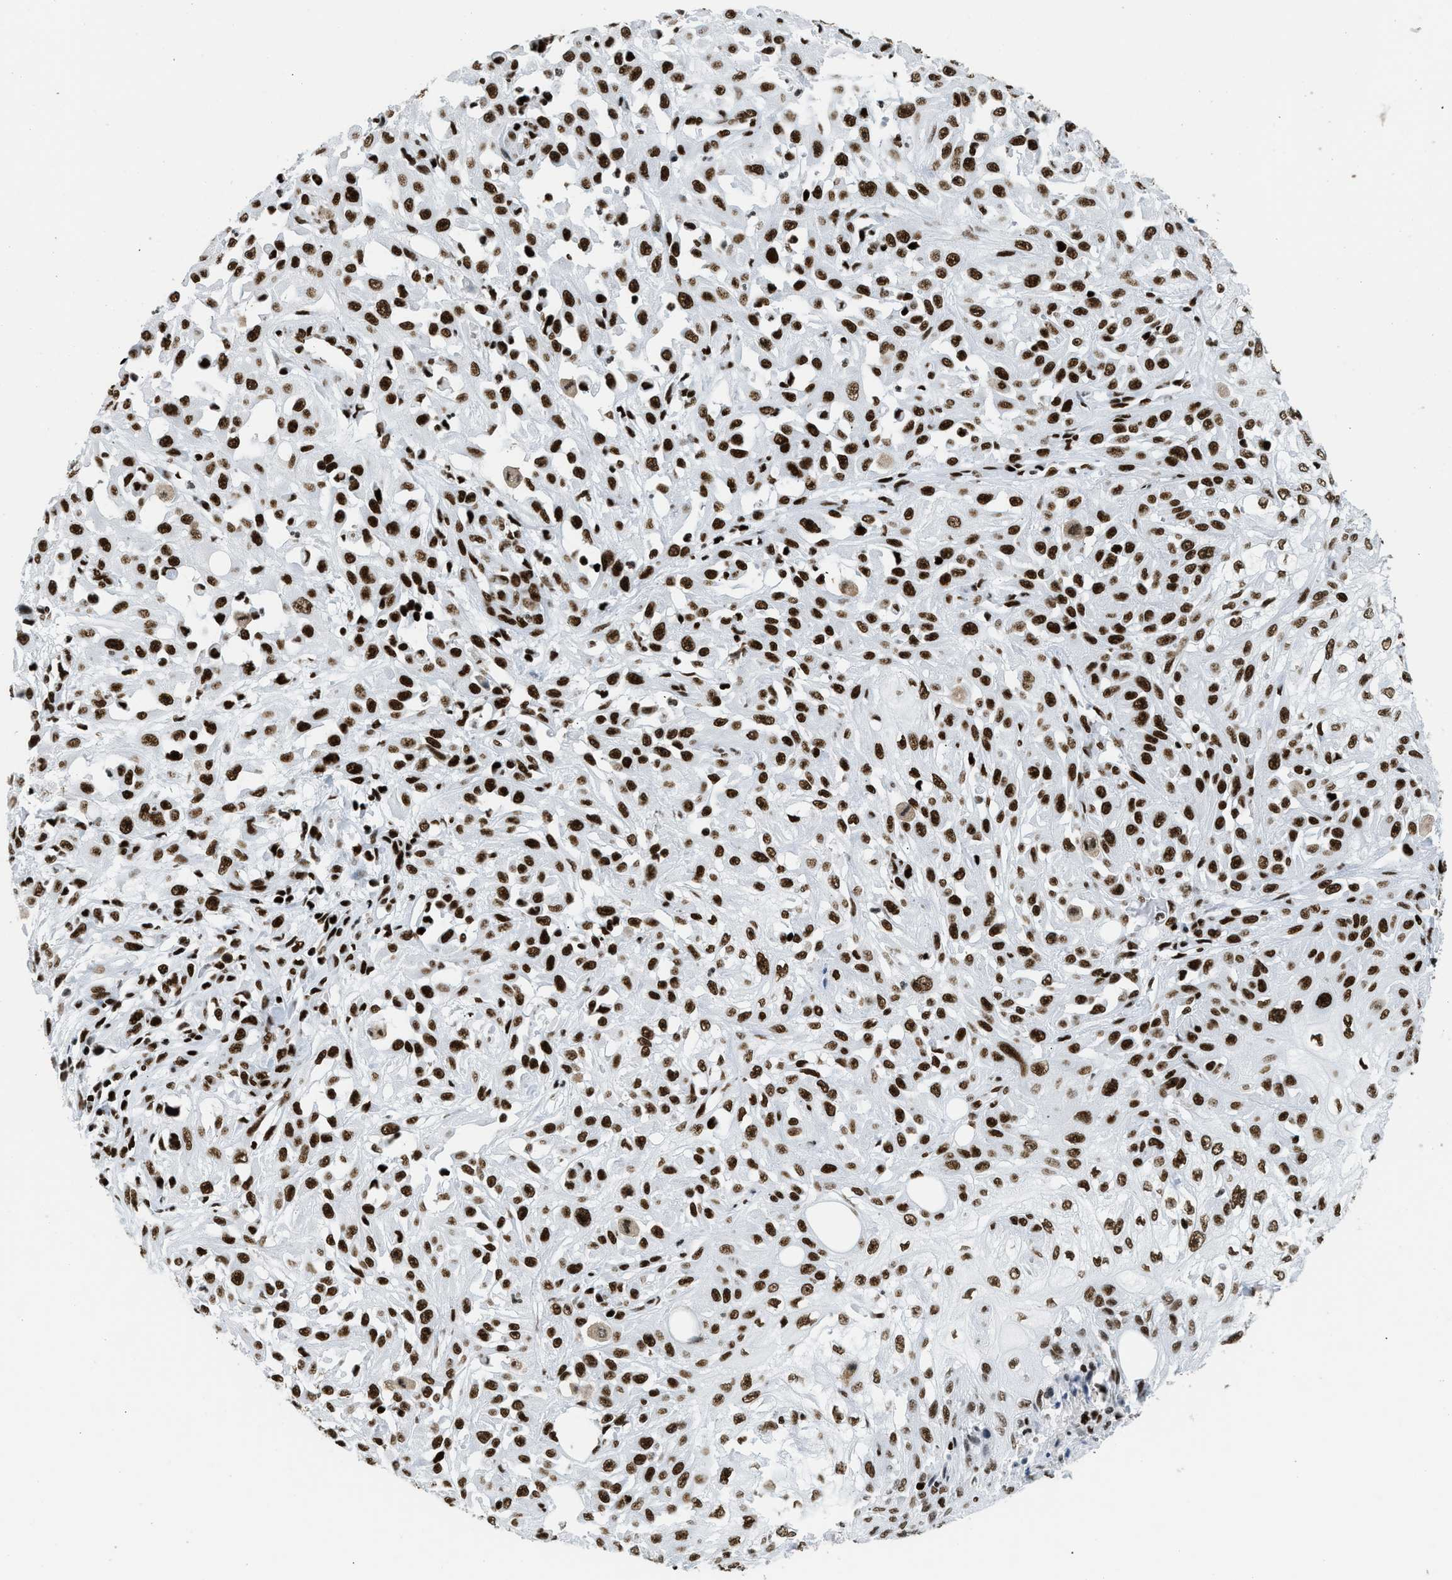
{"staining": {"intensity": "strong", "quantity": ">75%", "location": "nuclear"}, "tissue": "skin cancer", "cell_type": "Tumor cells", "image_type": "cancer", "snomed": [{"axis": "morphology", "description": "Squamous cell carcinoma, NOS"}, {"axis": "morphology", "description": "Squamous cell carcinoma, metastatic, NOS"}, {"axis": "topography", "description": "Skin"}, {"axis": "topography", "description": "Lymph node"}], "caption": "A histopathology image showing strong nuclear positivity in about >75% of tumor cells in skin cancer, as visualized by brown immunohistochemical staining.", "gene": "PIF1", "patient": {"sex": "male", "age": 75}}